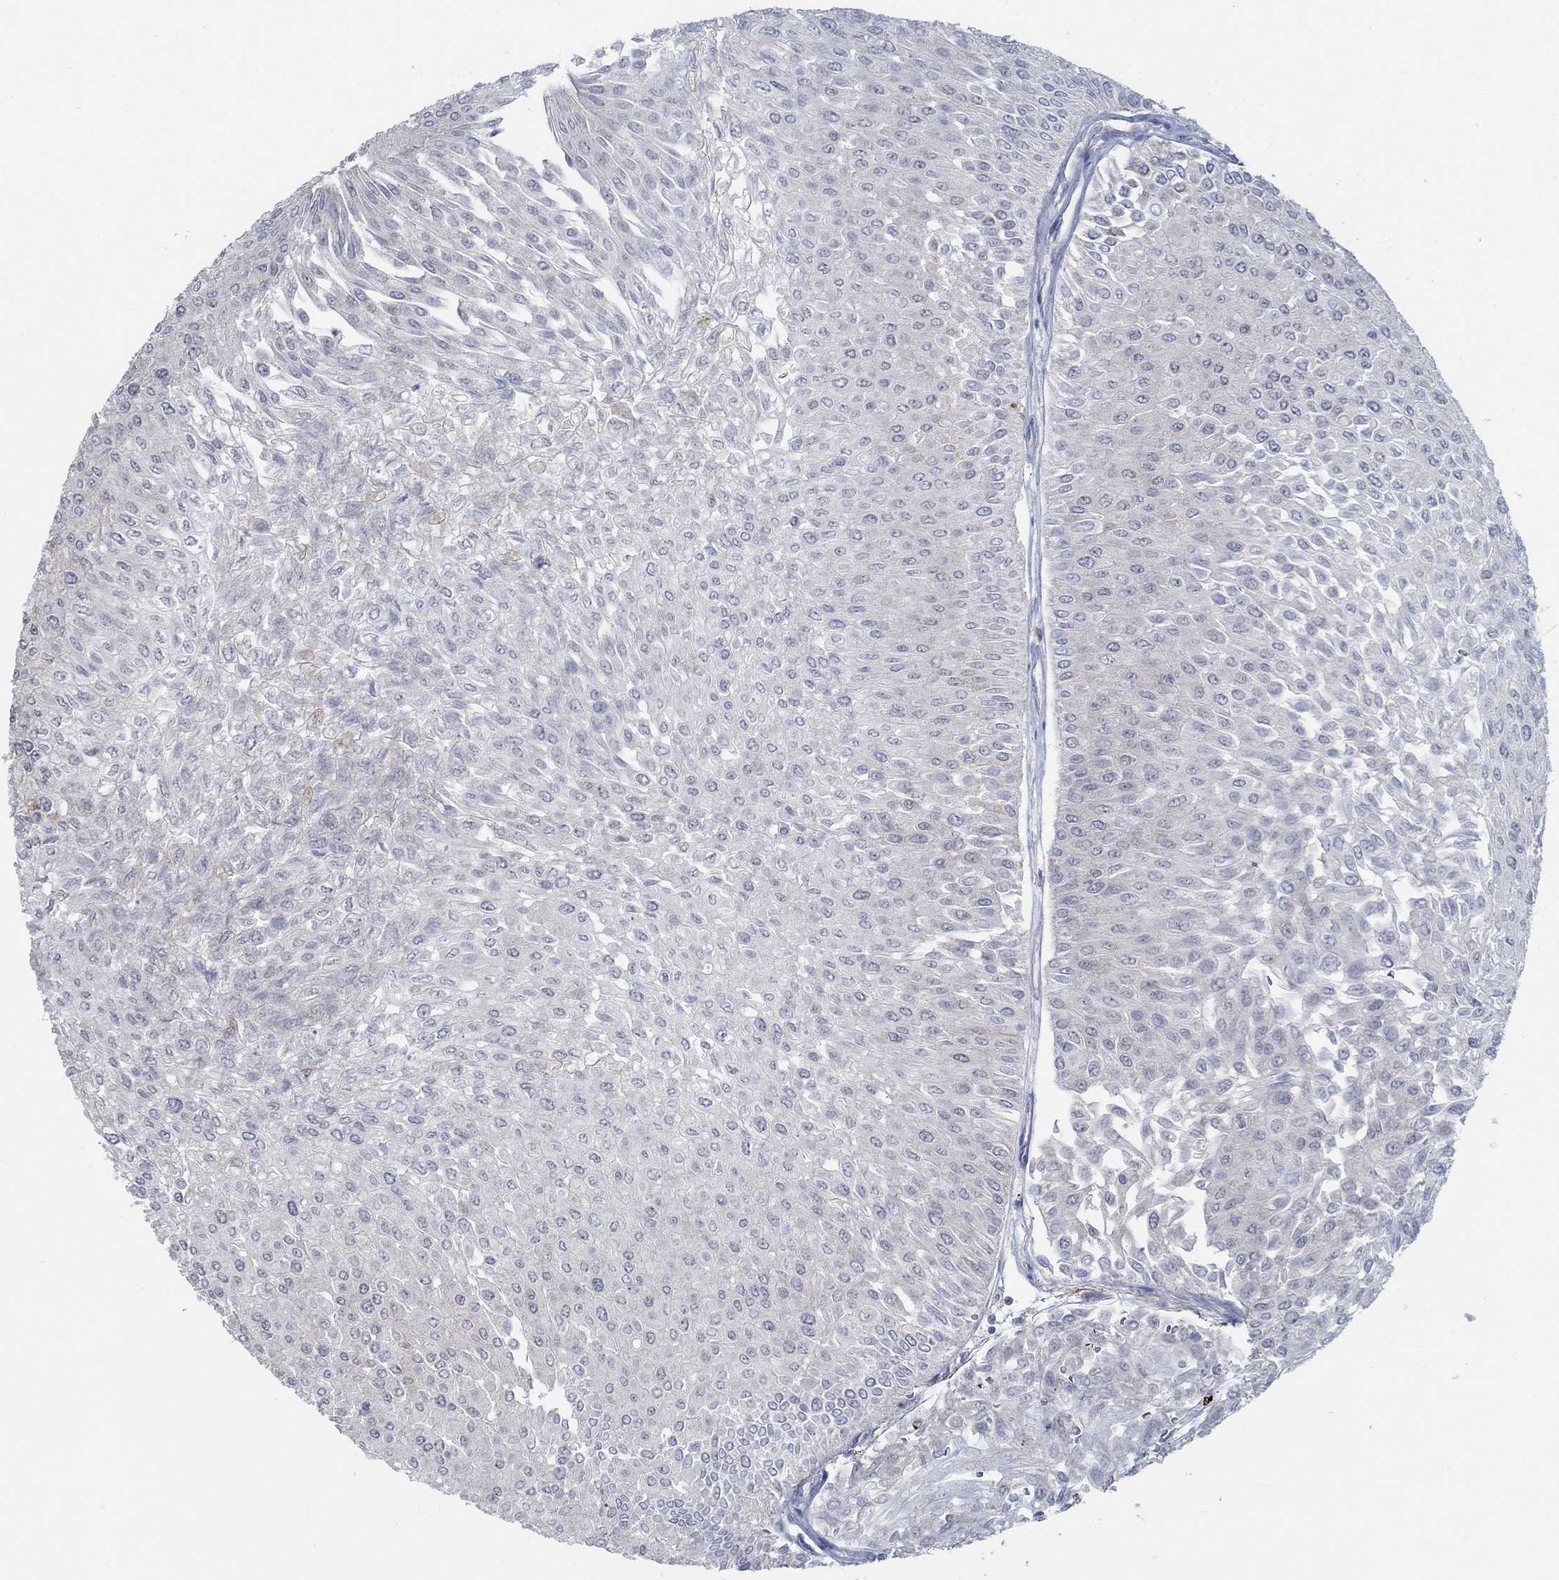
{"staining": {"intensity": "negative", "quantity": "none", "location": "none"}, "tissue": "urothelial cancer", "cell_type": "Tumor cells", "image_type": "cancer", "snomed": [{"axis": "morphology", "description": "Urothelial carcinoma, Low grade"}, {"axis": "topography", "description": "Urinary bladder"}], "caption": "IHC of low-grade urothelial carcinoma reveals no expression in tumor cells. (DAB immunohistochemistry visualized using brightfield microscopy, high magnification).", "gene": "SPAG9", "patient": {"sex": "male", "age": 67}}